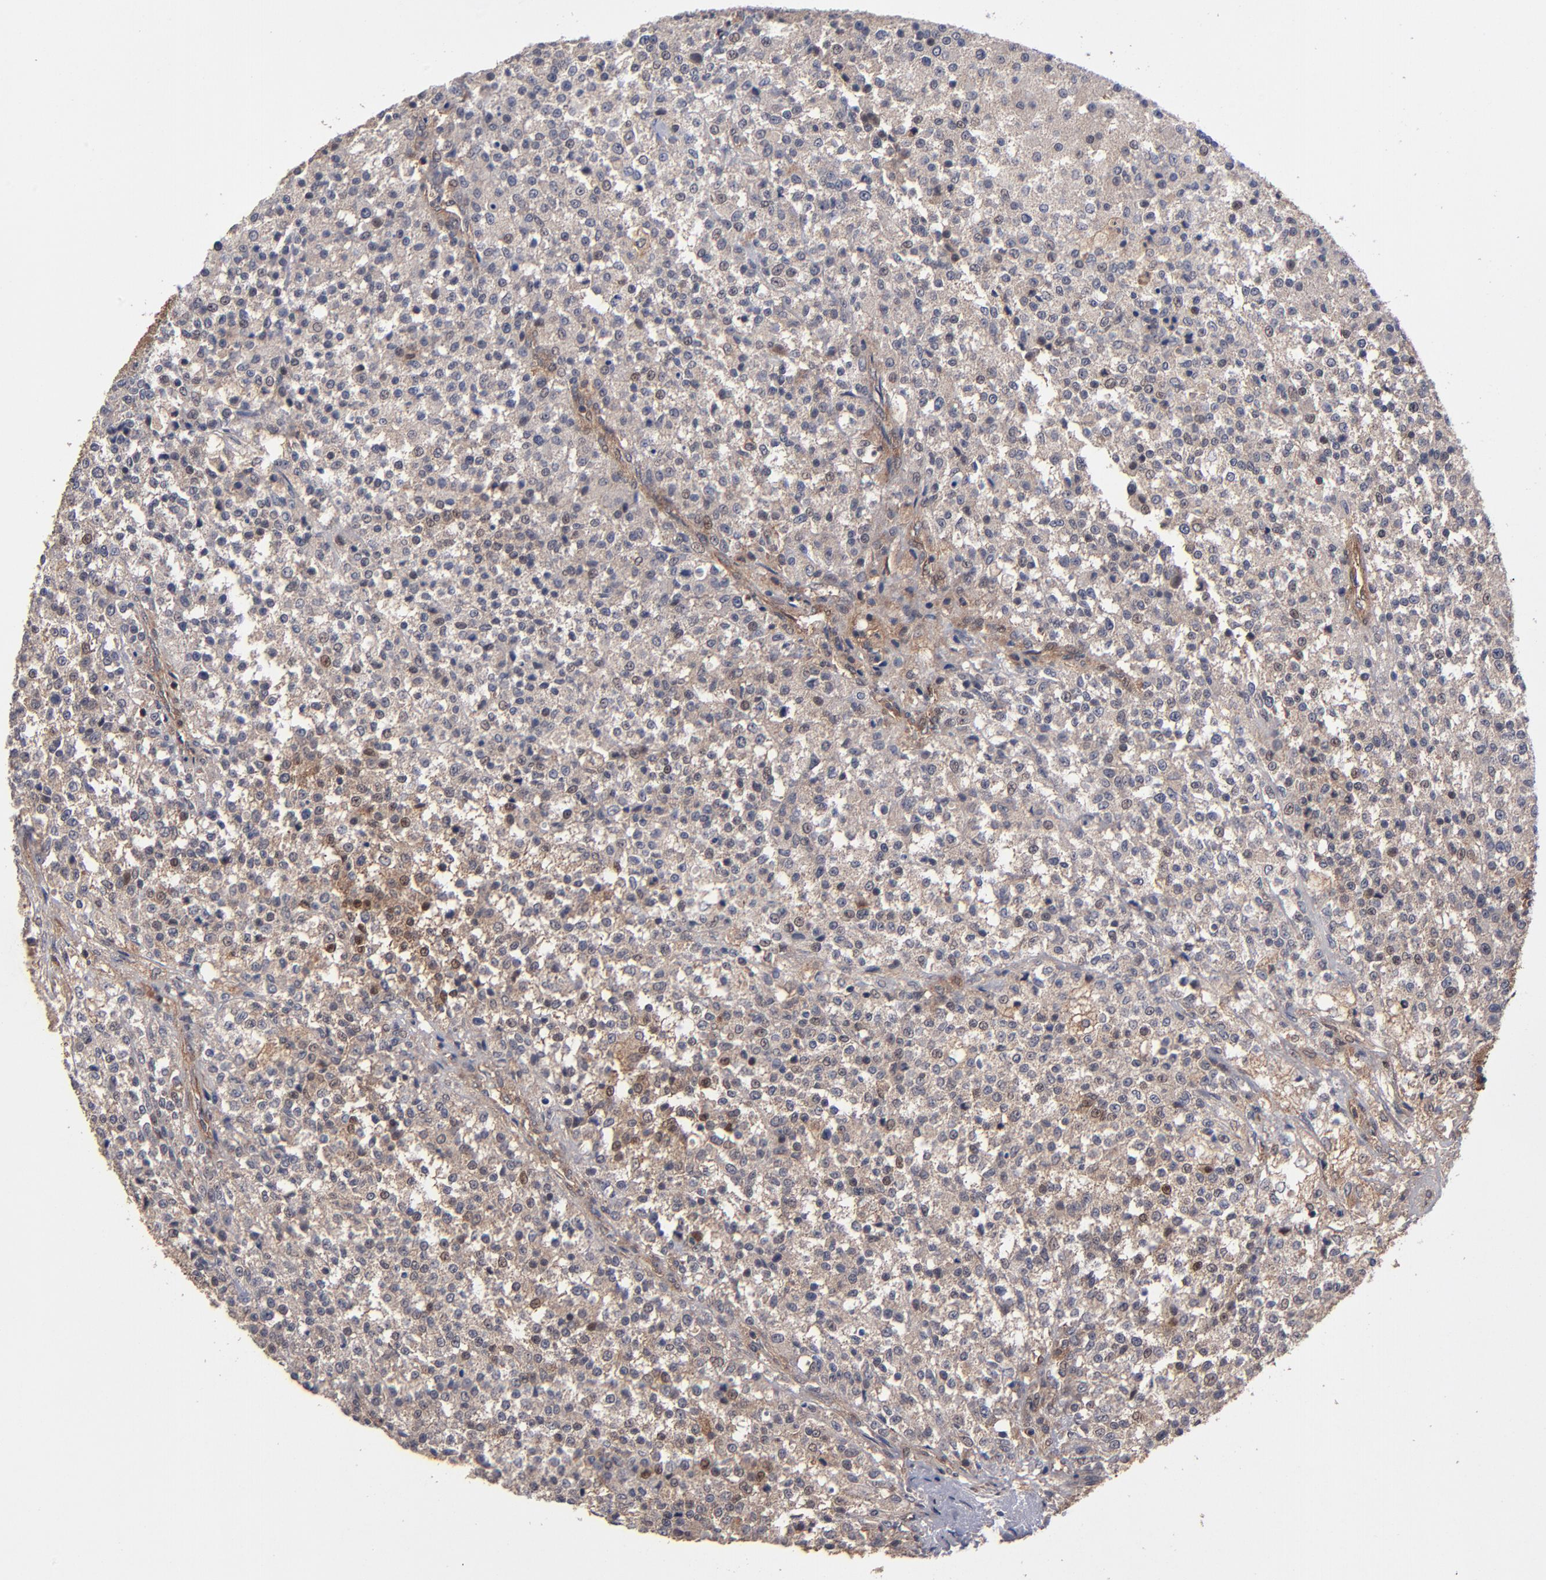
{"staining": {"intensity": "weak", "quantity": "25%-75%", "location": "cytoplasmic/membranous"}, "tissue": "testis cancer", "cell_type": "Tumor cells", "image_type": "cancer", "snomed": [{"axis": "morphology", "description": "Seminoma, NOS"}, {"axis": "topography", "description": "Testis"}], "caption": "Immunohistochemical staining of testis seminoma demonstrates low levels of weak cytoplasmic/membranous staining in approximately 25%-75% of tumor cells.", "gene": "BDKRB1", "patient": {"sex": "male", "age": 59}}